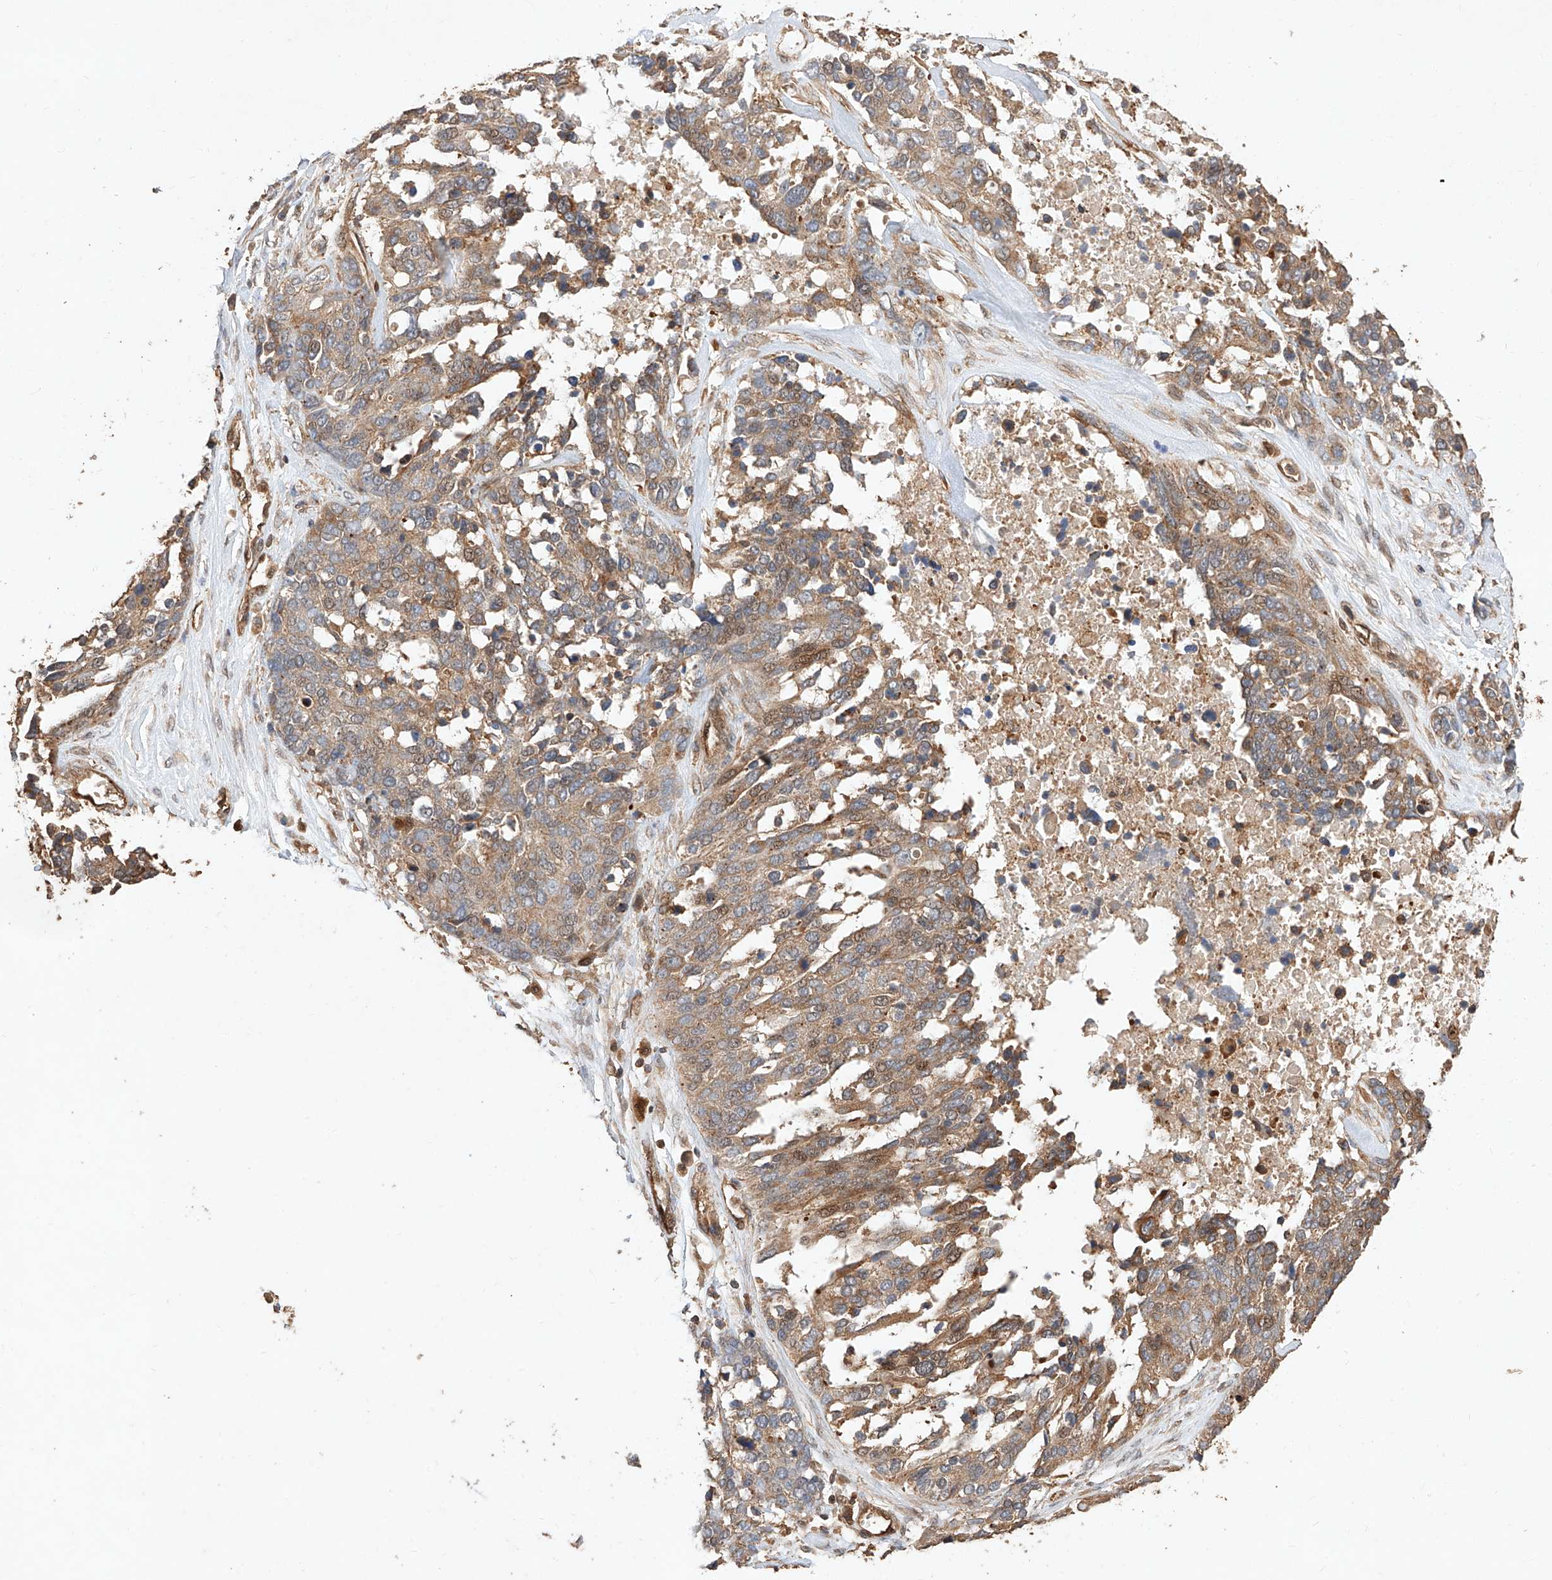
{"staining": {"intensity": "moderate", "quantity": ">75%", "location": "cytoplasmic/membranous"}, "tissue": "ovarian cancer", "cell_type": "Tumor cells", "image_type": "cancer", "snomed": [{"axis": "morphology", "description": "Cystadenocarcinoma, serous, NOS"}, {"axis": "topography", "description": "Ovary"}], "caption": "Protein analysis of serous cystadenocarcinoma (ovarian) tissue reveals moderate cytoplasmic/membranous positivity in approximately >75% of tumor cells. The staining was performed using DAB (3,3'-diaminobenzidine), with brown indicating positive protein expression. Nuclei are stained blue with hematoxylin.", "gene": "GHDC", "patient": {"sex": "female", "age": 44}}